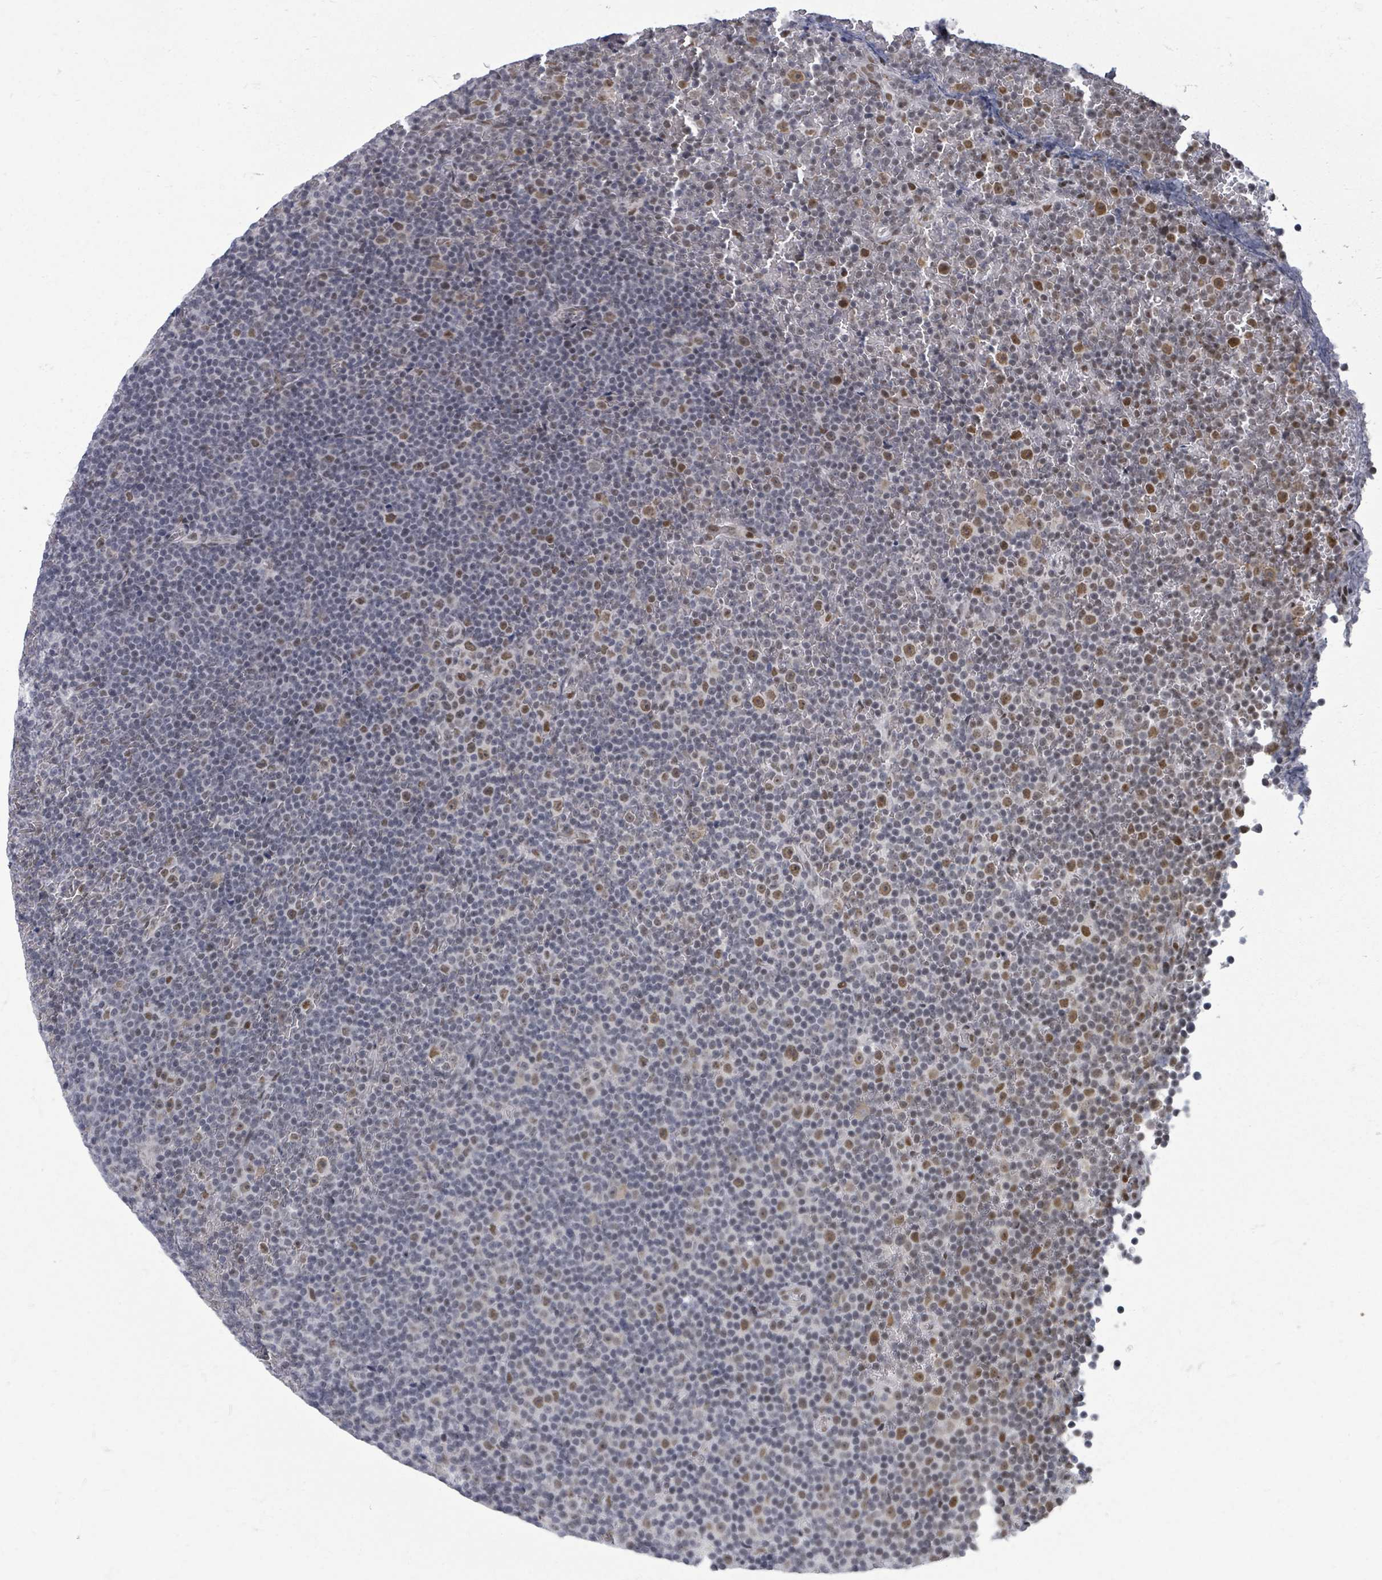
{"staining": {"intensity": "moderate", "quantity": "<25%", "location": "nuclear"}, "tissue": "lymphoma", "cell_type": "Tumor cells", "image_type": "cancer", "snomed": [{"axis": "morphology", "description": "Malignant lymphoma, non-Hodgkin's type, Low grade"}, {"axis": "topography", "description": "Lymph node"}], "caption": "Immunohistochemical staining of human low-grade malignant lymphoma, non-Hodgkin's type exhibits low levels of moderate nuclear staining in approximately <25% of tumor cells. (Brightfield microscopy of DAB IHC at high magnification).", "gene": "ERCC5", "patient": {"sex": "female", "age": 67}}